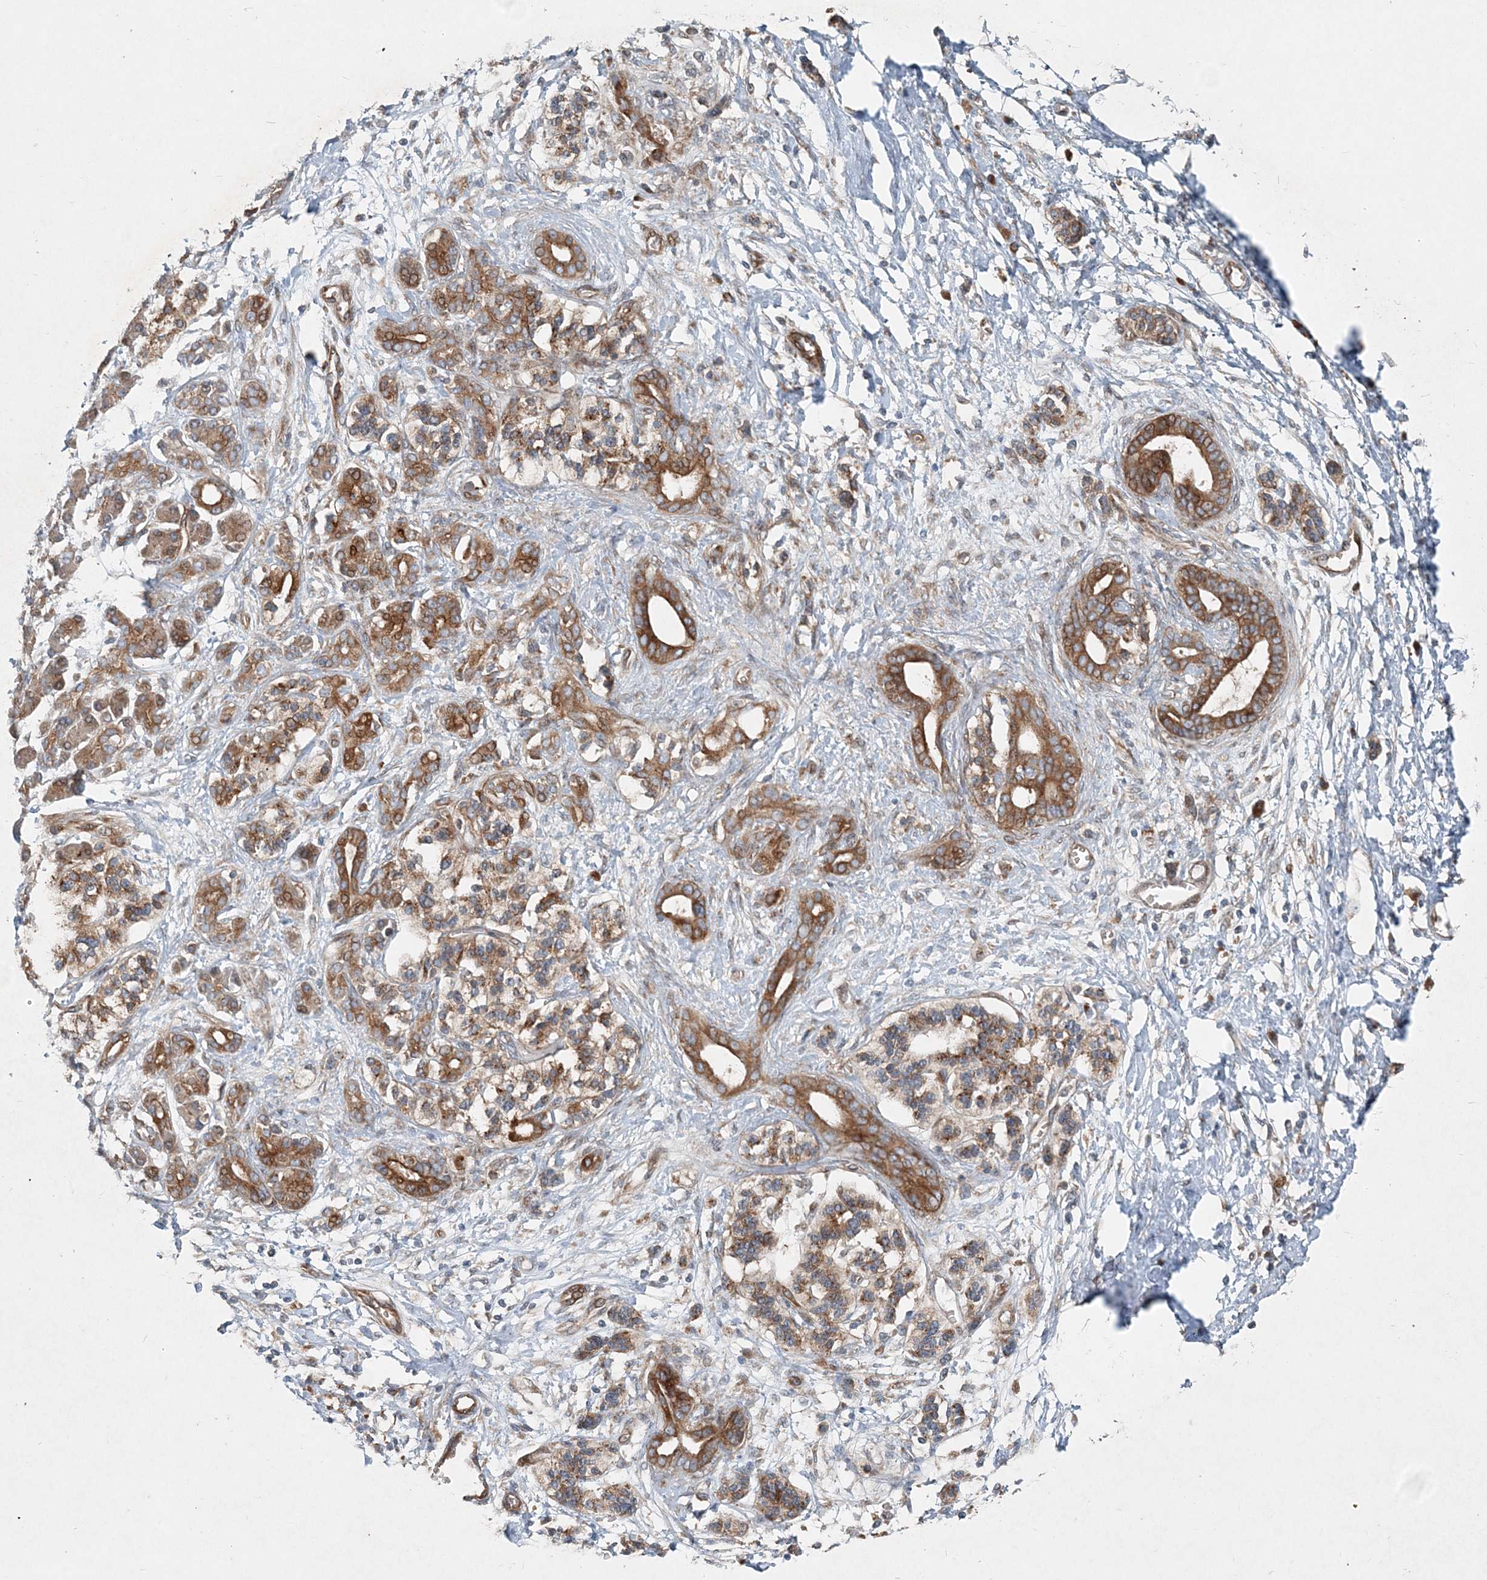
{"staining": {"intensity": "weak", "quantity": ">75%", "location": "cytoplasmic/membranous"}, "tissue": "adipose tissue", "cell_type": "Adipocytes", "image_type": "normal", "snomed": [{"axis": "morphology", "description": "Normal tissue, NOS"}, {"axis": "morphology", "description": "Adenocarcinoma, NOS"}, {"axis": "topography", "description": "Pancreas"}, {"axis": "topography", "description": "Peripheral nerve tissue"}], "caption": "Weak cytoplasmic/membranous staining is identified in approximately >75% of adipocytes in benign adipose tissue. (brown staining indicates protein expression, while blue staining denotes nuclei).", "gene": "INTU", "patient": {"sex": "male", "age": 59}}